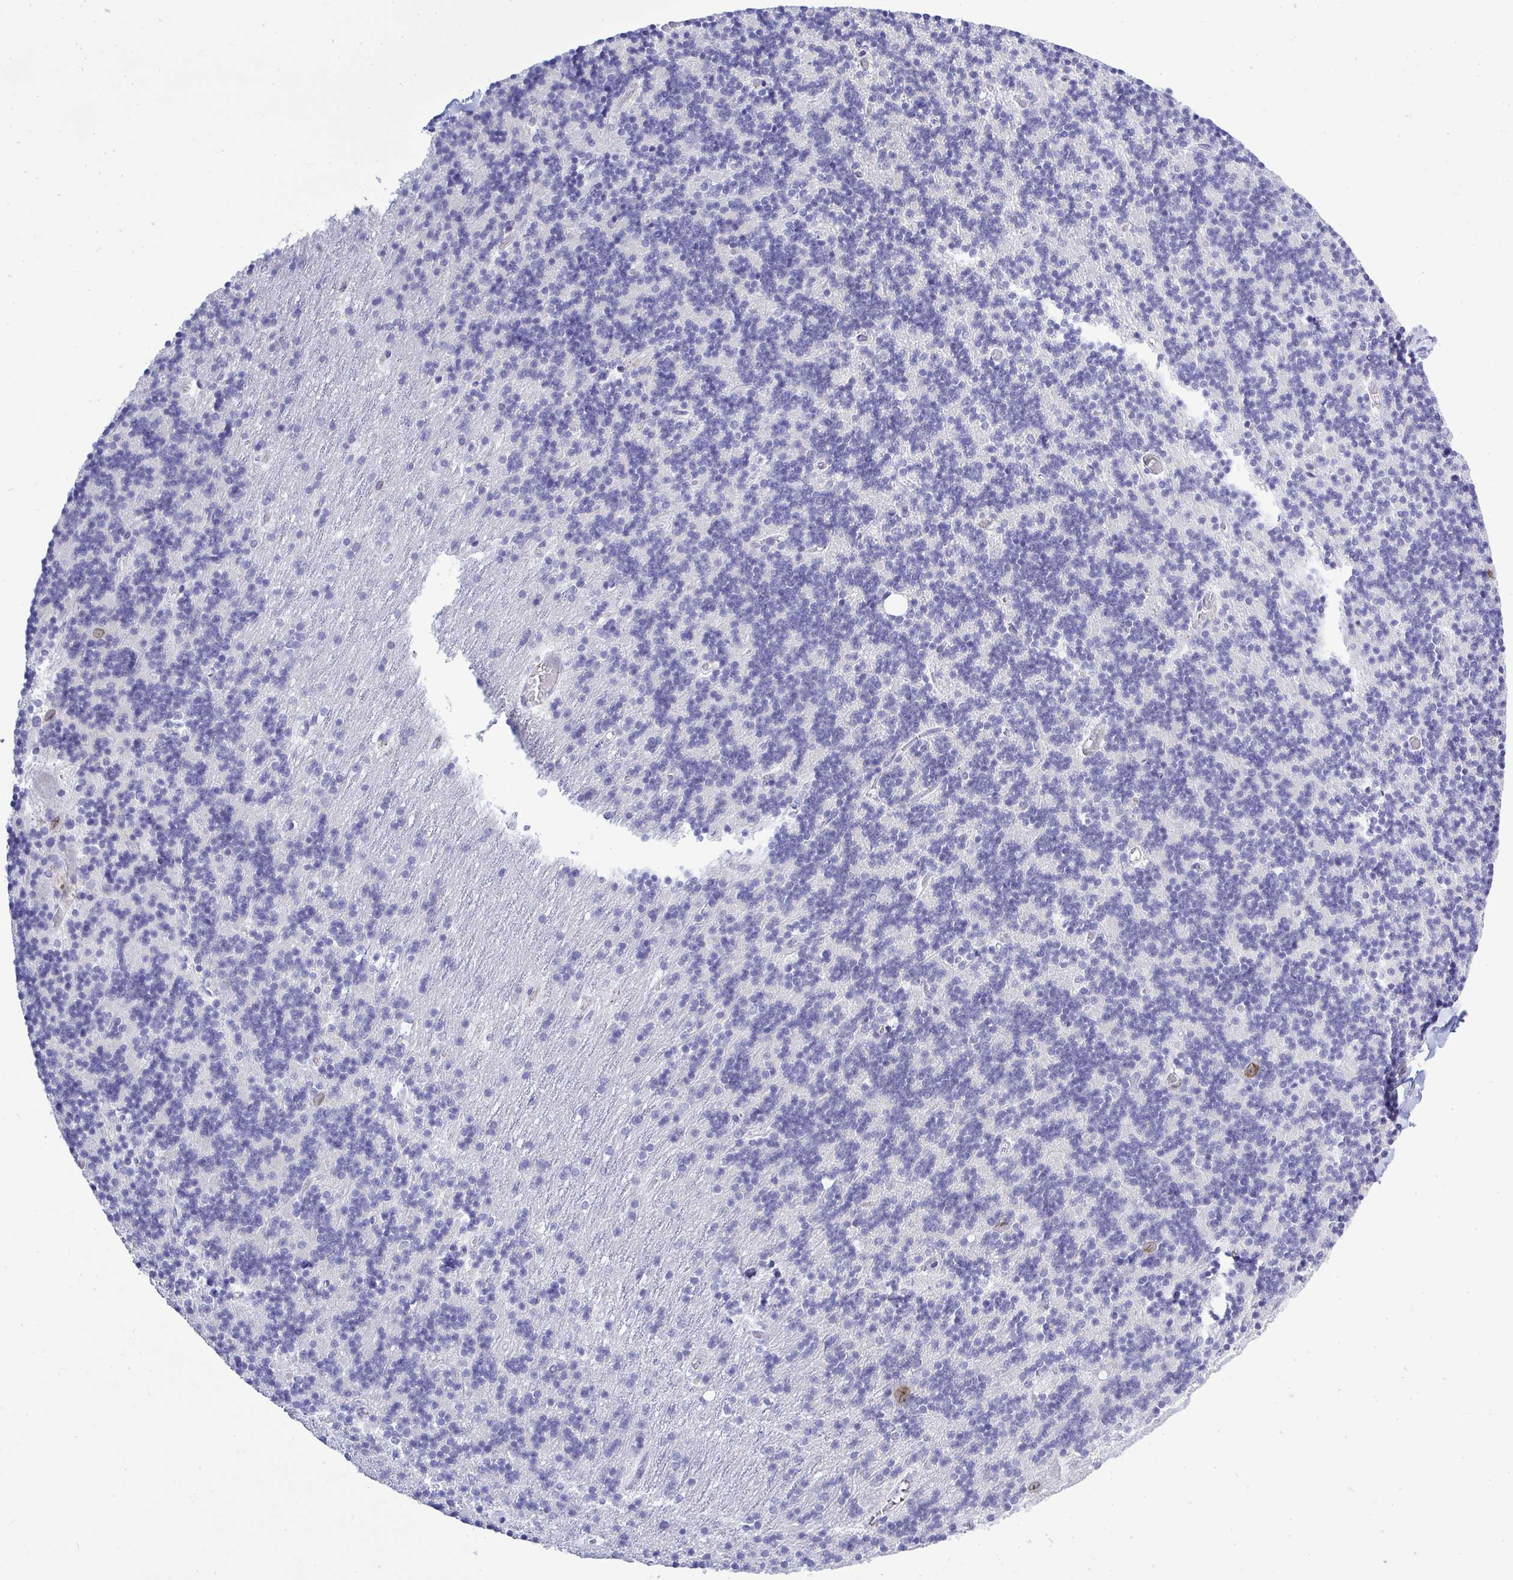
{"staining": {"intensity": "negative", "quantity": "none", "location": "none"}, "tissue": "cerebellum", "cell_type": "Cells in granular layer", "image_type": "normal", "snomed": [{"axis": "morphology", "description": "Normal tissue, NOS"}, {"axis": "topography", "description": "Cerebellum"}], "caption": "The histopathology image demonstrates no significant expression in cells in granular layer of cerebellum. The staining is performed using DAB brown chromogen with nuclei counter-stained in using hematoxylin.", "gene": "SLC25A51", "patient": {"sex": "male", "age": 54}}